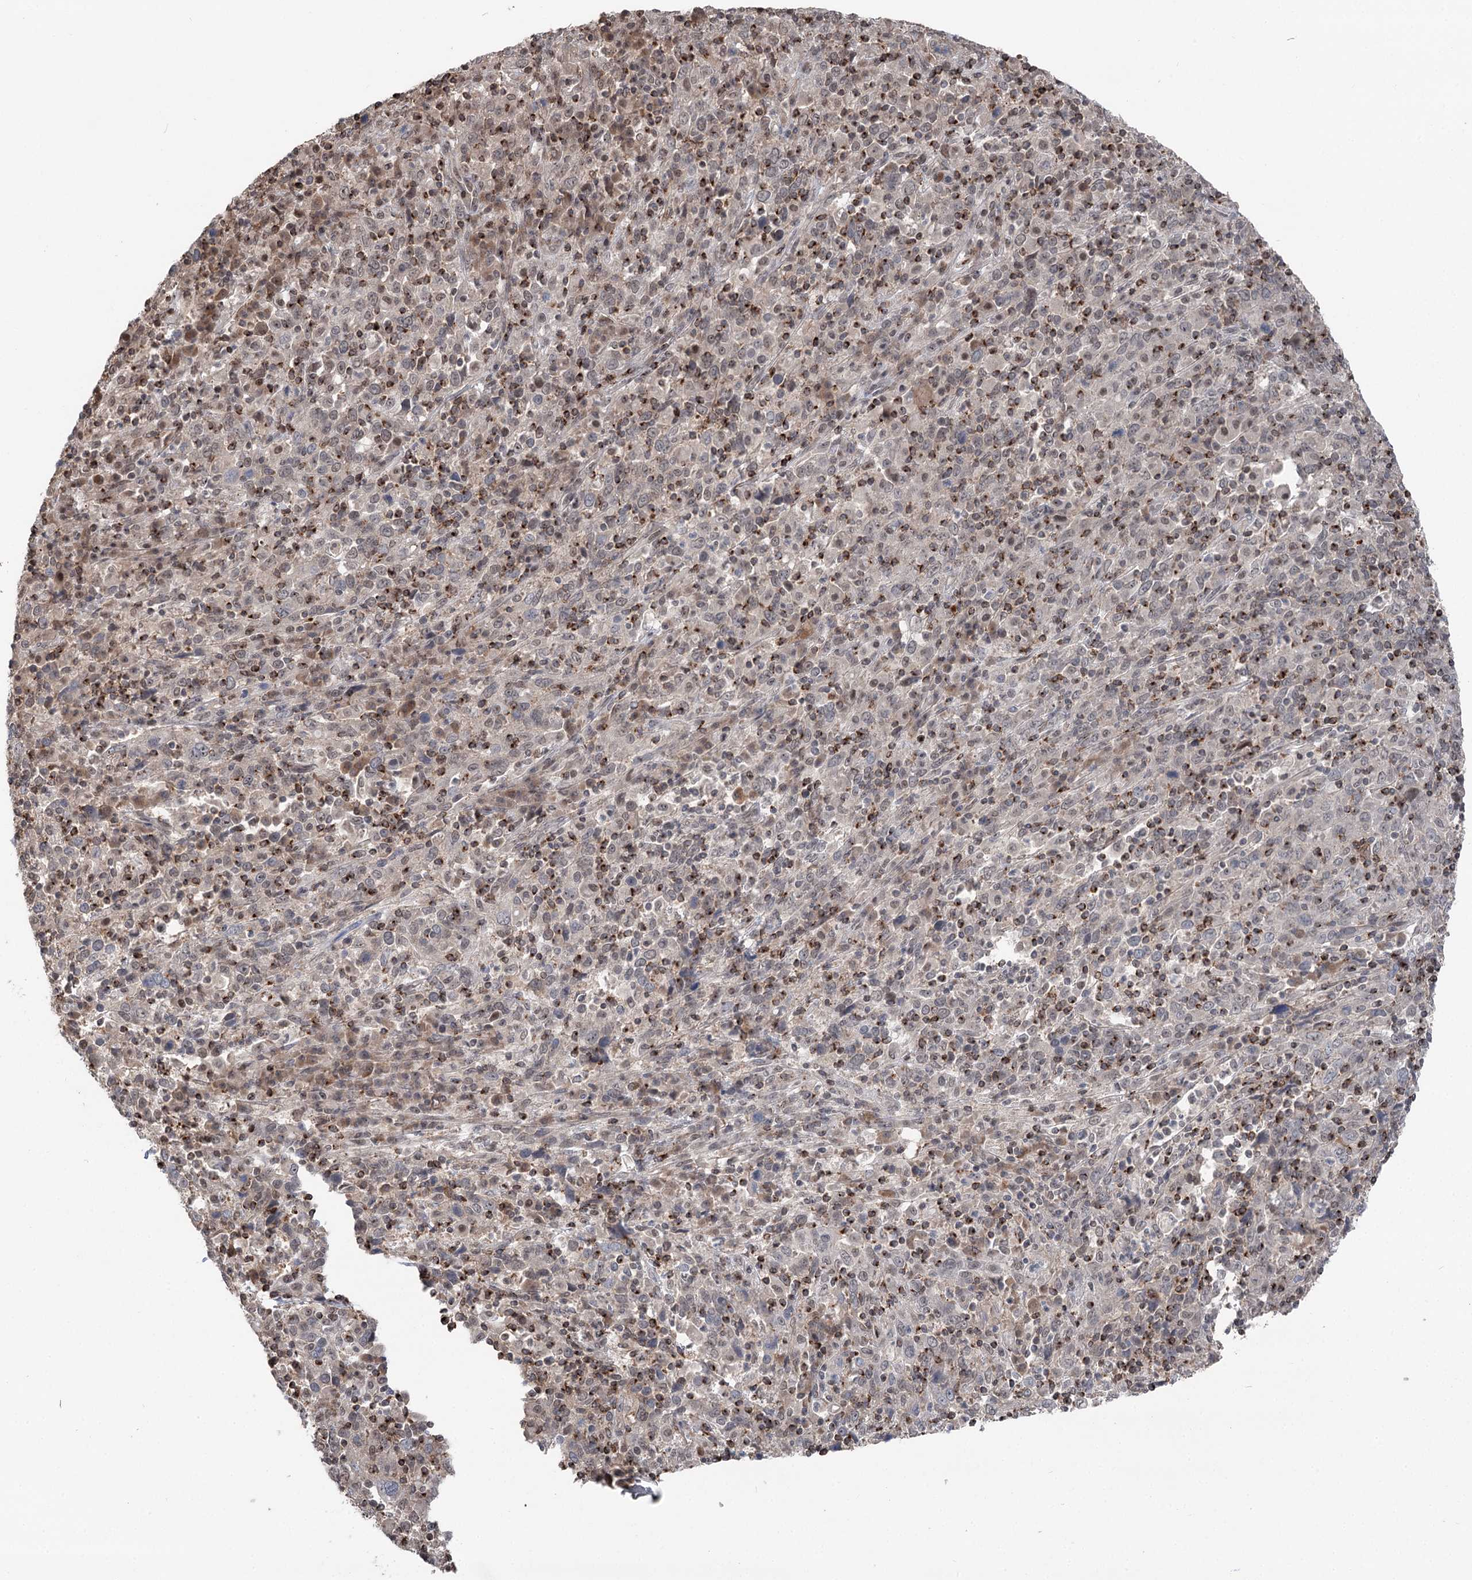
{"staining": {"intensity": "weak", "quantity": "<25%", "location": "cytoplasmic/membranous"}, "tissue": "cervical cancer", "cell_type": "Tumor cells", "image_type": "cancer", "snomed": [{"axis": "morphology", "description": "Squamous cell carcinoma, NOS"}, {"axis": "topography", "description": "Cervix"}], "caption": "DAB immunohistochemical staining of human cervical cancer demonstrates no significant expression in tumor cells.", "gene": "CCSER2", "patient": {"sex": "female", "age": 46}}